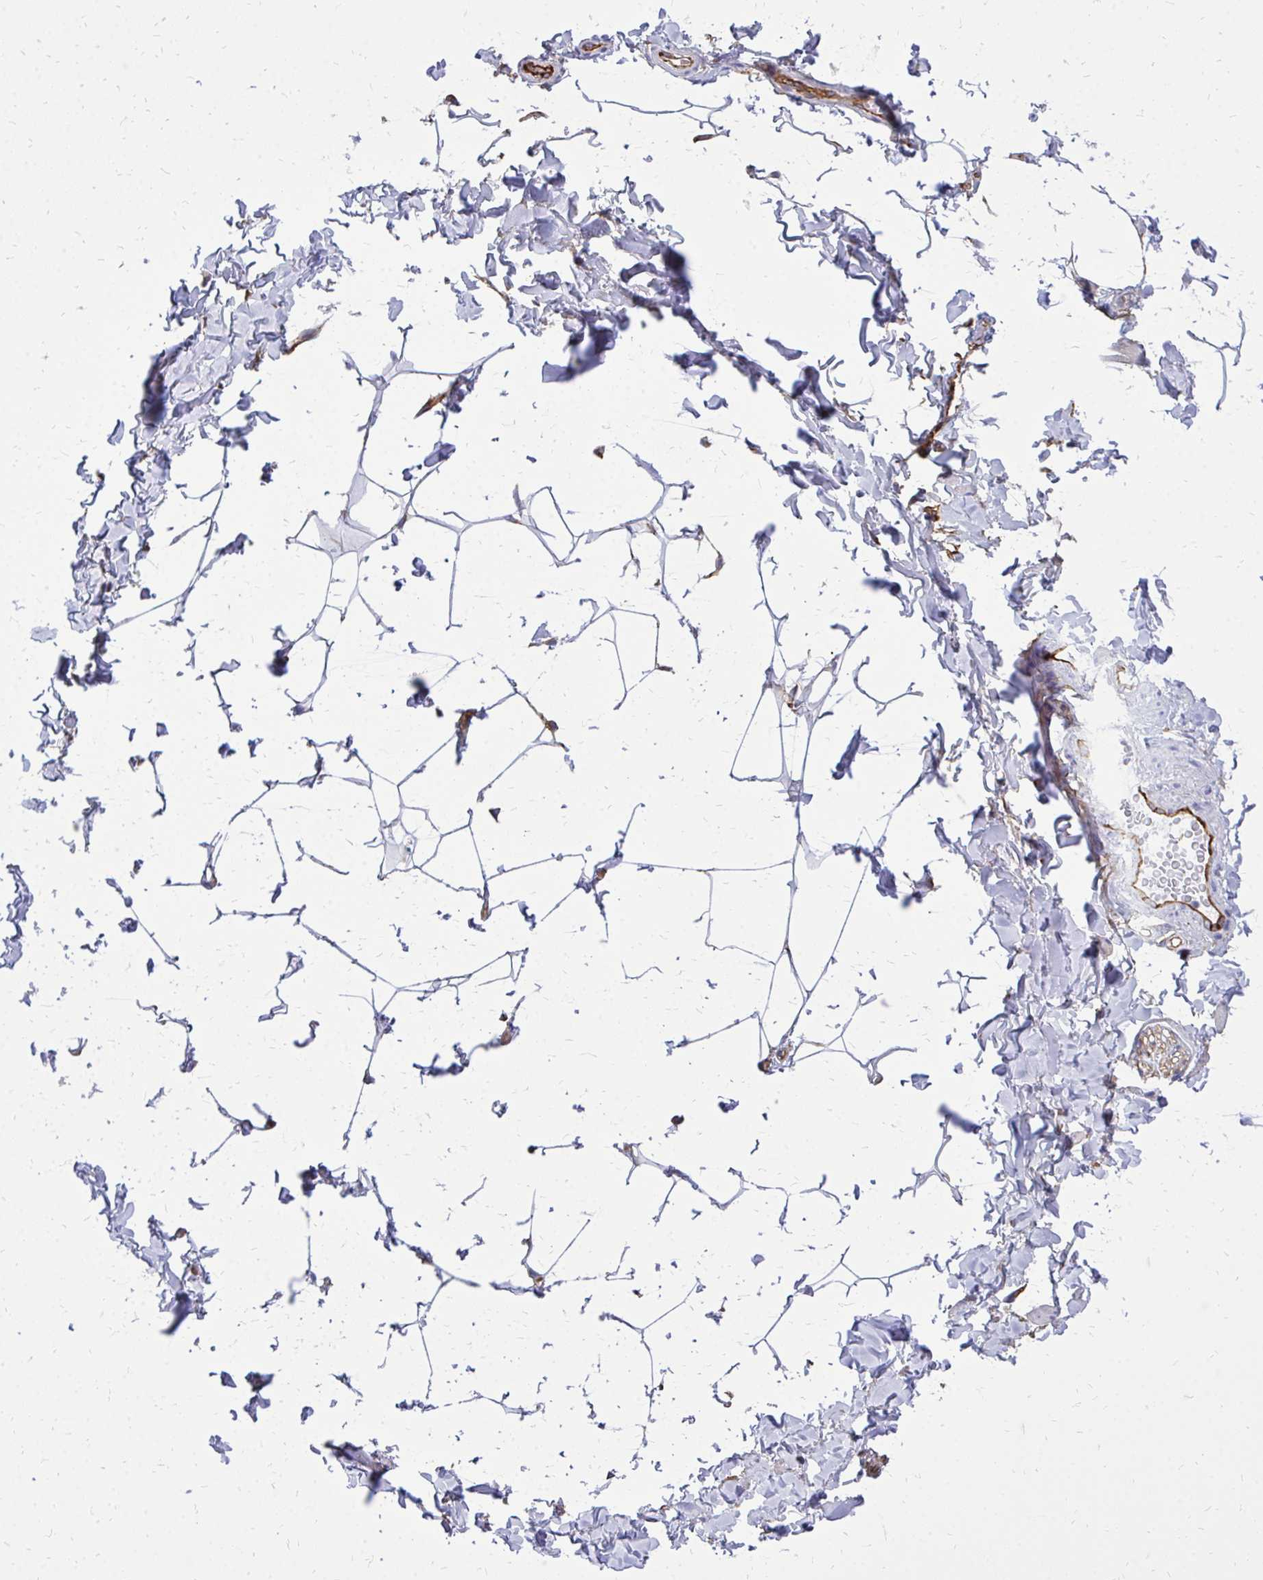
{"staining": {"intensity": "negative", "quantity": "none", "location": "none"}, "tissue": "adipose tissue", "cell_type": "Adipocytes", "image_type": "normal", "snomed": [{"axis": "morphology", "description": "Normal tissue, NOS"}, {"axis": "topography", "description": "Soft tissue"}, {"axis": "topography", "description": "Adipose tissue"}, {"axis": "topography", "description": "Vascular tissue"}, {"axis": "topography", "description": "Peripheral nerve tissue"}], "caption": "Immunohistochemistry photomicrograph of normal adipose tissue stained for a protein (brown), which reveals no positivity in adipocytes.", "gene": "MARCKSL1", "patient": {"sex": "male", "age": 29}}